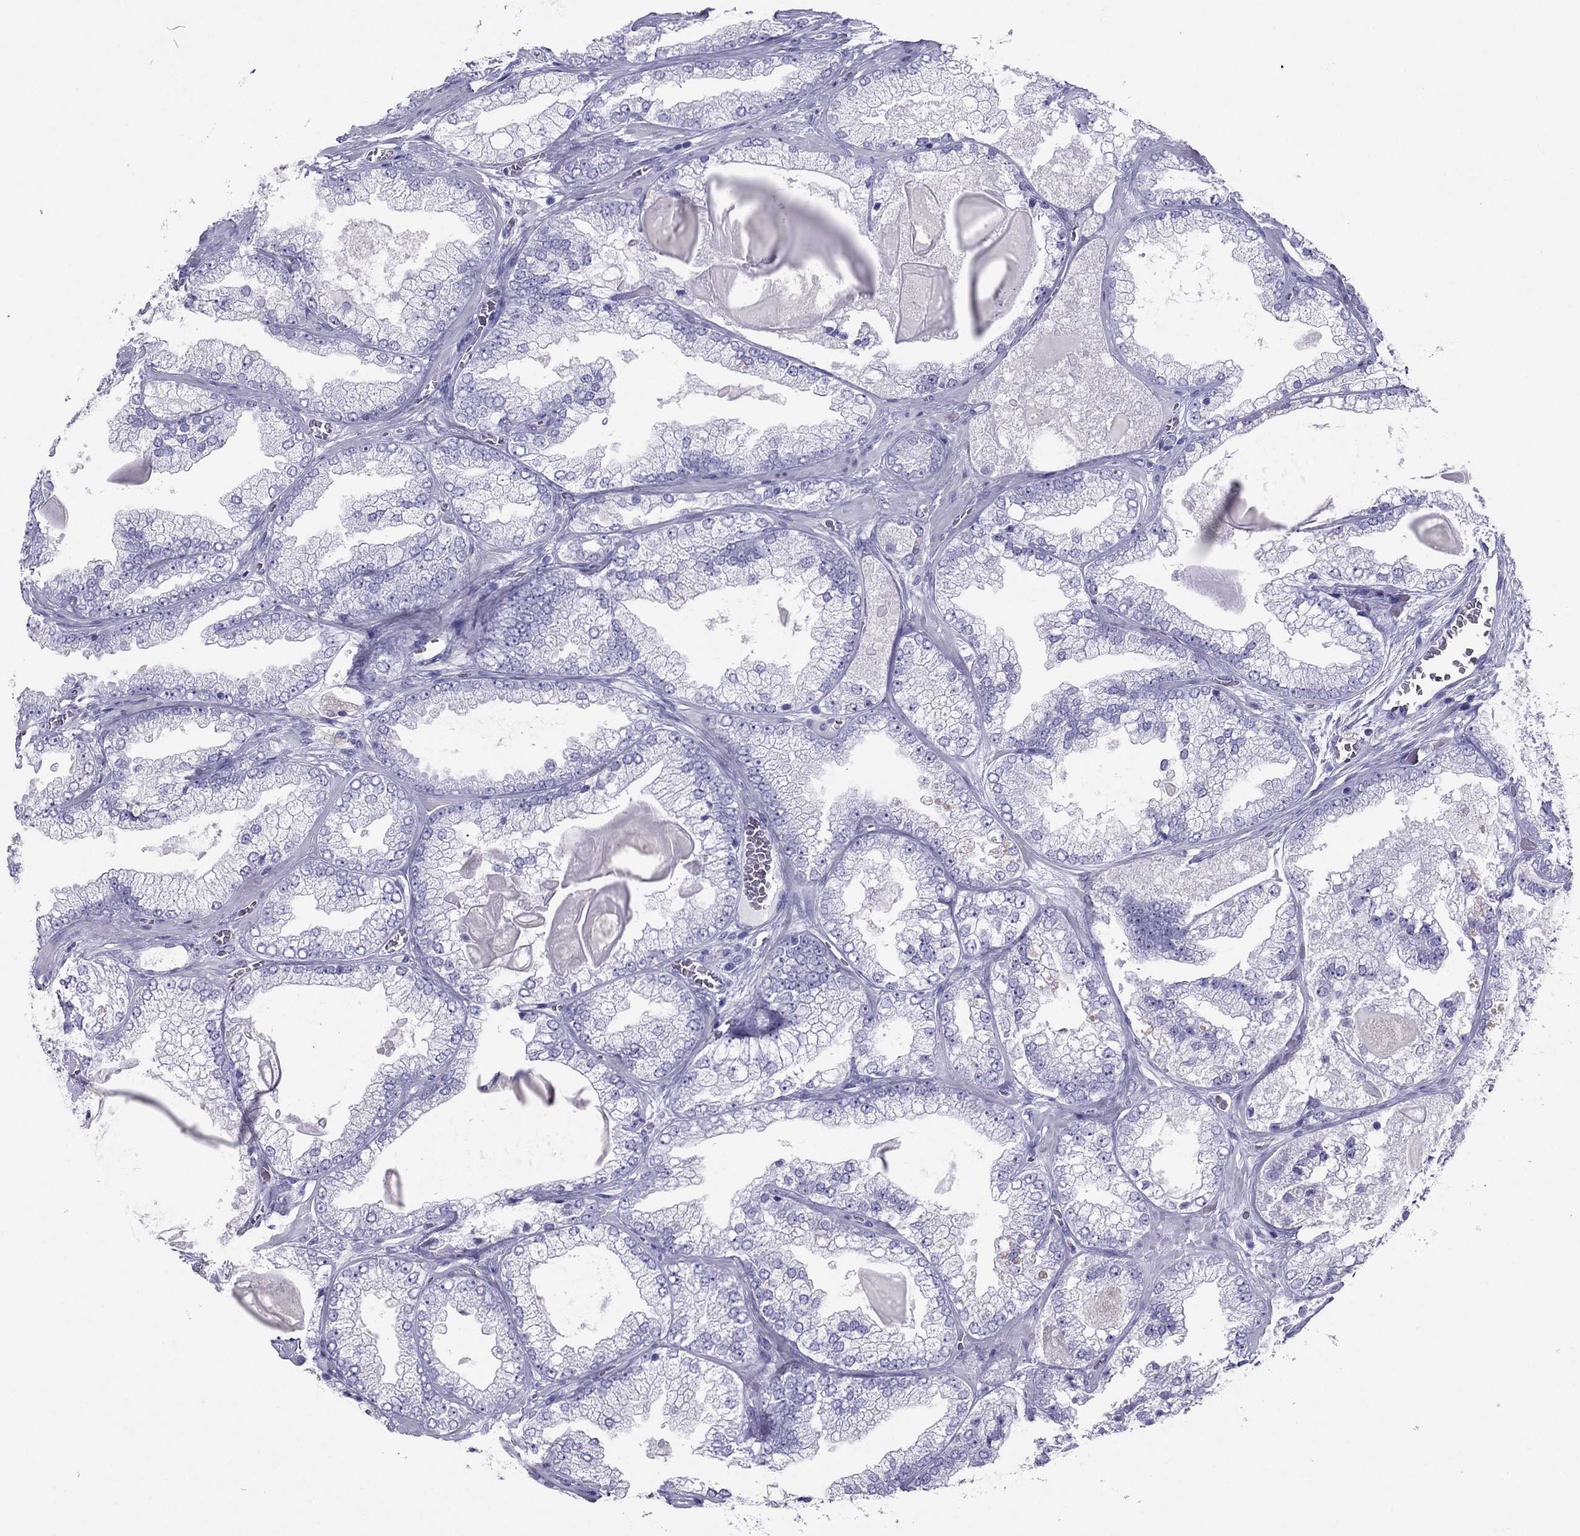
{"staining": {"intensity": "negative", "quantity": "none", "location": "none"}, "tissue": "prostate cancer", "cell_type": "Tumor cells", "image_type": "cancer", "snomed": [{"axis": "morphology", "description": "Adenocarcinoma, Low grade"}, {"axis": "topography", "description": "Prostate"}], "caption": "Human prostate cancer stained for a protein using IHC displays no staining in tumor cells.", "gene": "PDE6A", "patient": {"sex": "male", "age": 57}}